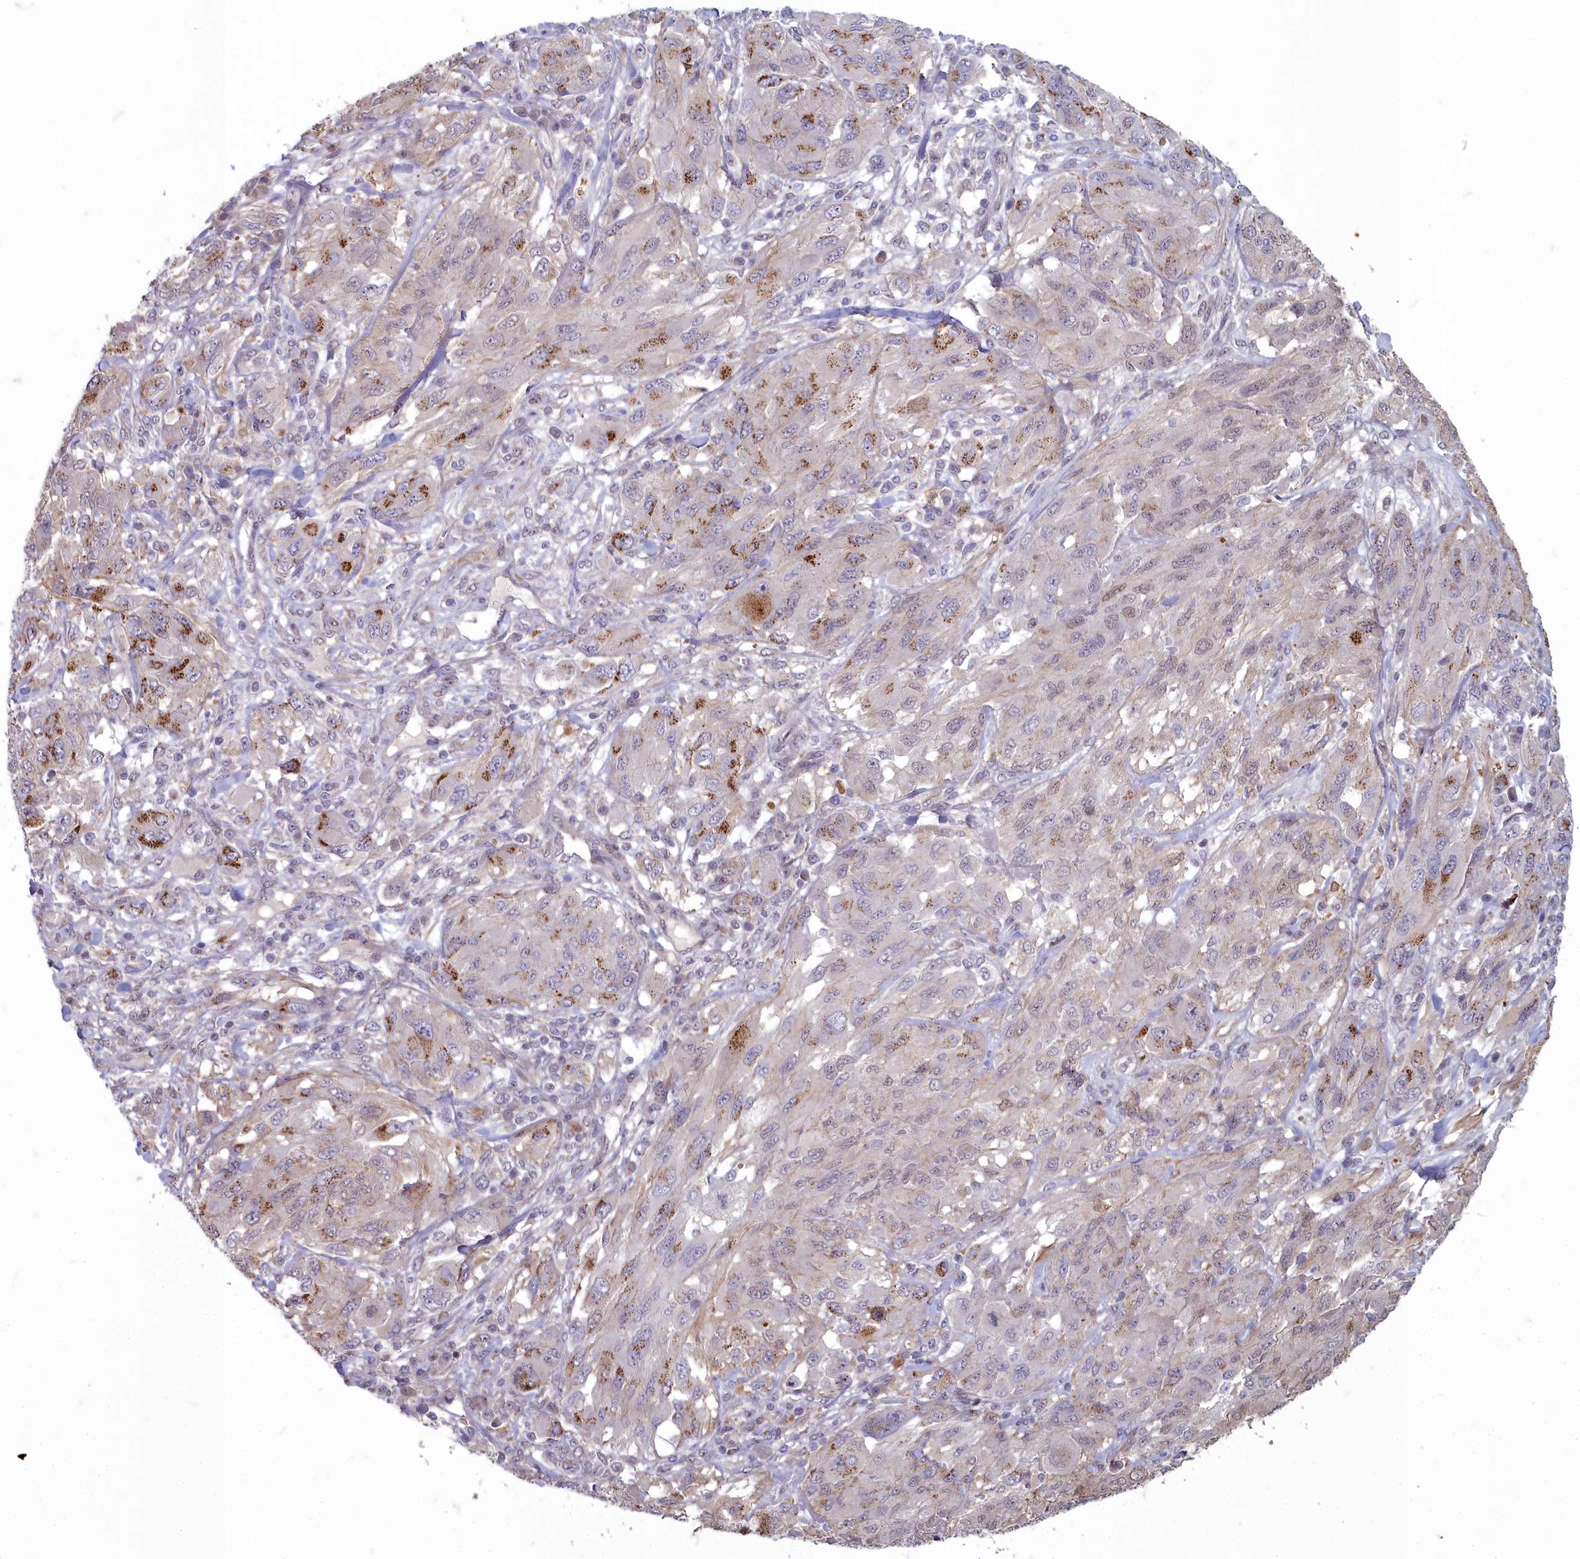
{"staining": {"intensity": "moderate", "quantity": "25%-75%", "location": "cytoplasmic/membranous"}, "tissue": "melanoma", "cell_type": "Tumor cells", "image_type": "cancer", "snomed": [{"axis": "morphology", "description": "Malignant melanoma, NOS"}, {"axis": "topography", "description": "Skin"}], "caption": "This micrograph shows malignant melanoma stained with IHC to label a protein in brown. The cytoplasmic/membranous of tumor cells show moderate positivity for the protein. Nuclei are counter-stained blue.", "gene": "ZNF626", "patient": {"sex": "female", "age": 91}}